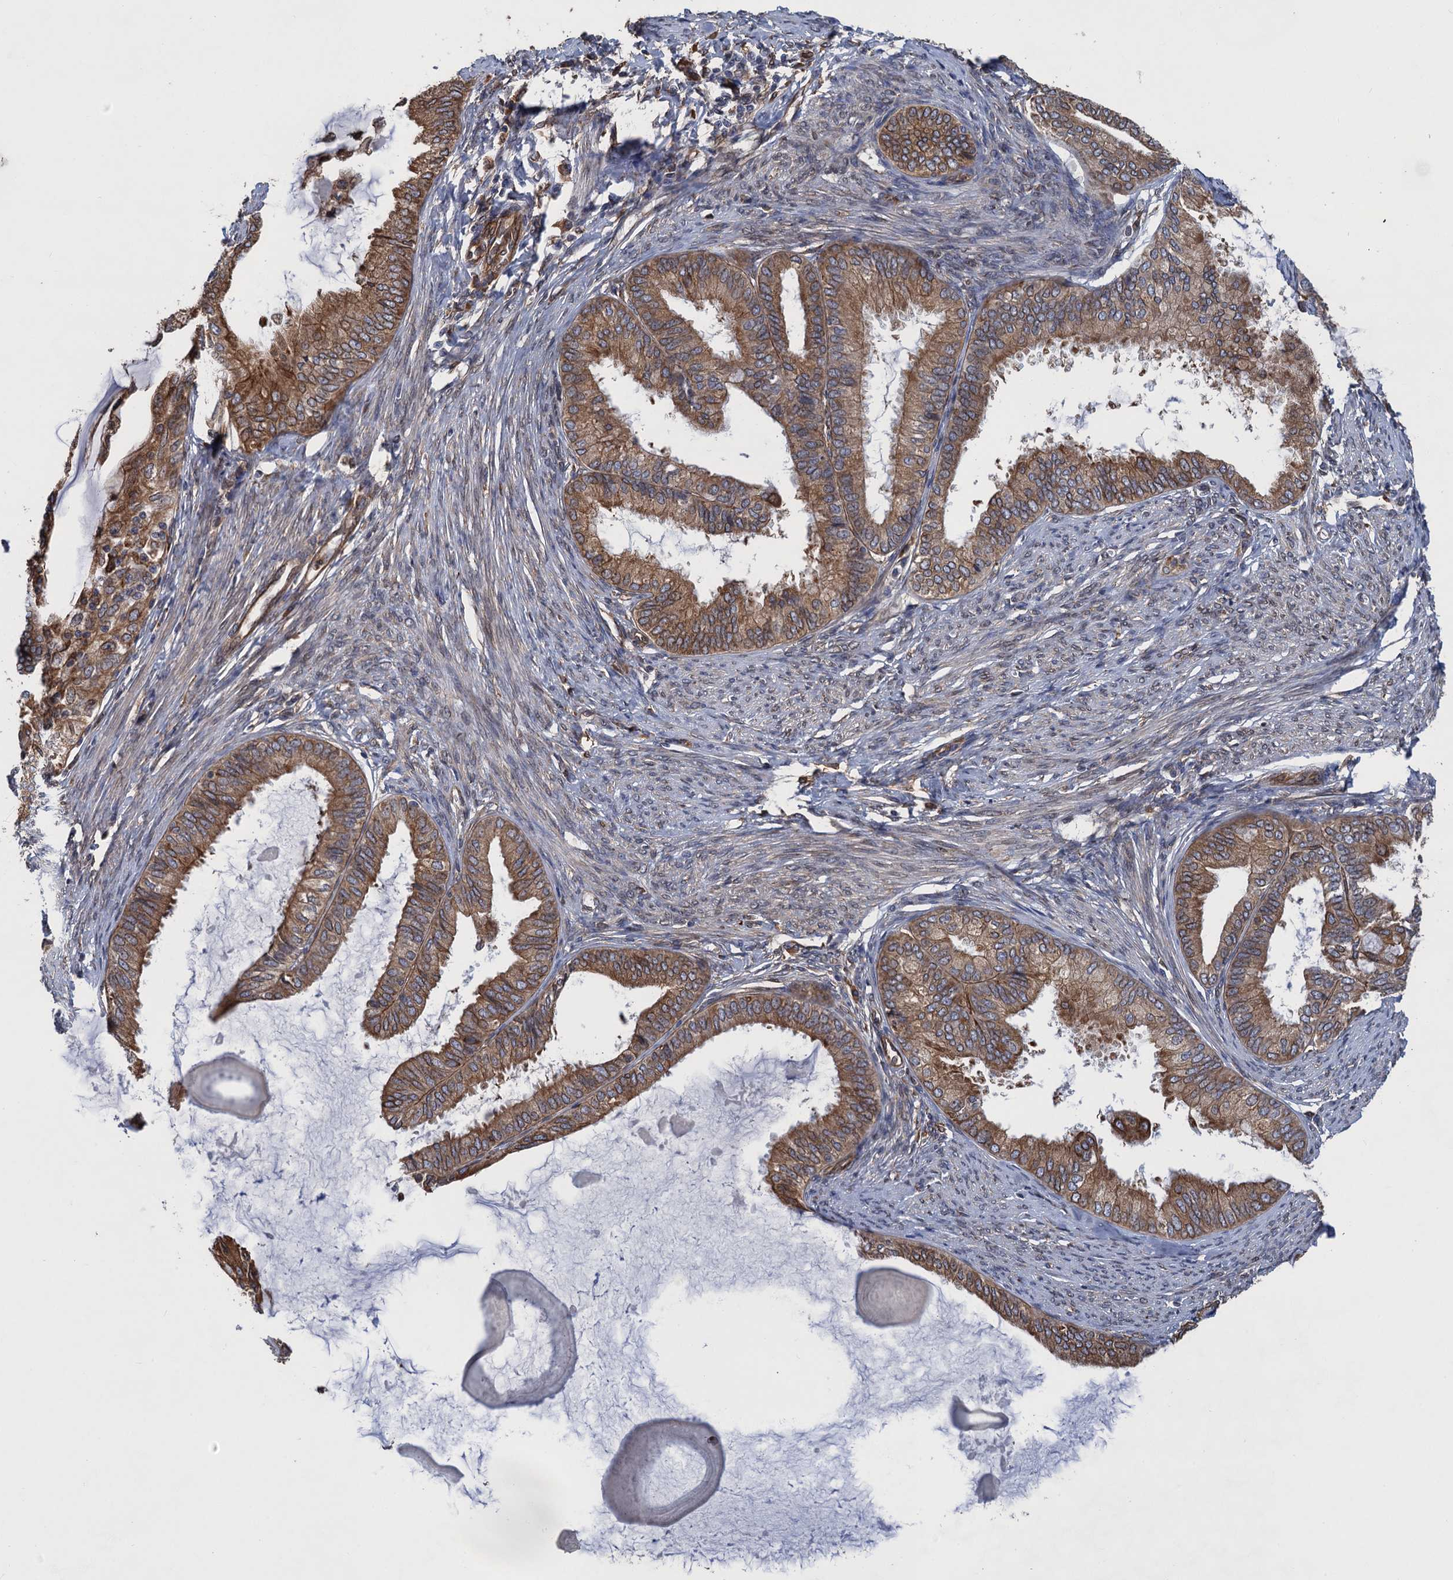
{"staining": {"intensity": "moderate", "quantity": ">75%", "location": "cytoplasmic/membranous"}, "tissue": "endometrial cancer", "cell_type": "Tumor cells", "image_type": "cancer", "snomed": [{"axis": "morphology", "description": "Adenocarcinoma, NOS"}, {"axis": "topography", "description": "Endometrium"}], "caption": "The image displays immunohistochemical staining of endometrial cancer. There is moderate cytoplasmic/membranous expression is present in approximately >75% of tumor cells. (DAB (3,3'-diaminobenzidine) IHC with brightfield microscopy, high magnification).", "gene": "ARMC5", "patient": {"sex": "female", "age": 86}}